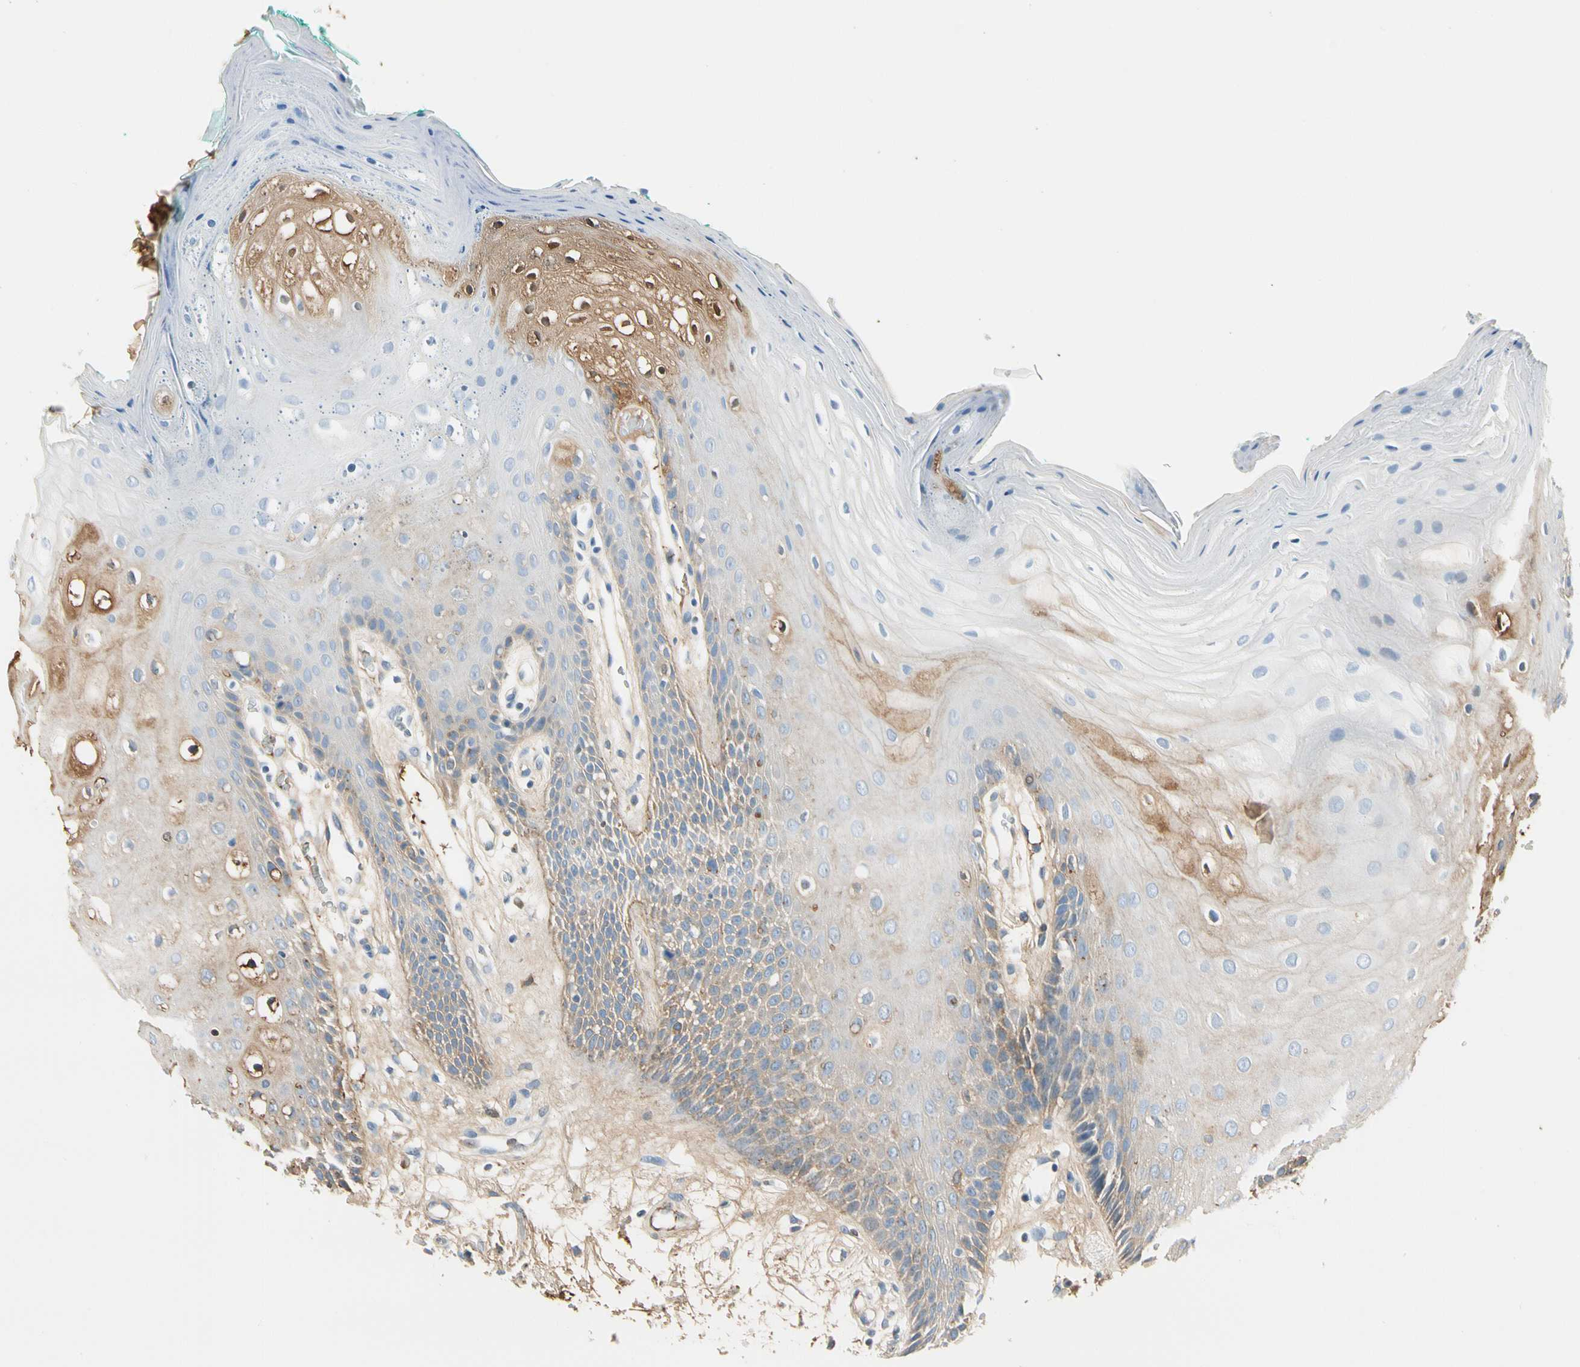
{"staining": {"intensity": "moderate", "quantity": "25%-75%", "location": "cytoplasmic/membranous,nuclear"}, "tissue": "oral mucosa", "cell_type": "Squamous epithelial cells", "image_type": "normal", "snomed": [{"axis": "morphology", "description": "Normal tissue, NOS"}, {"axis": "morphology", "description": "Squamous cell carcinoma, NOS"}, {"axis": "topography", "description": "Skeletal muscle"}, {"axis": "topography", "description": "Oral tissue"}, {"axis": "topography", "description": "Head-Neck"}], "caption": "Oral mucosa stained for a protein (brown) displays moderate cytoplasmic/membranous,nuclear positive positivity in about 25%-75% of squamous epithelial cells.", "gene": "LAMB3", "patient": {"sex": "female", "age": 84}}